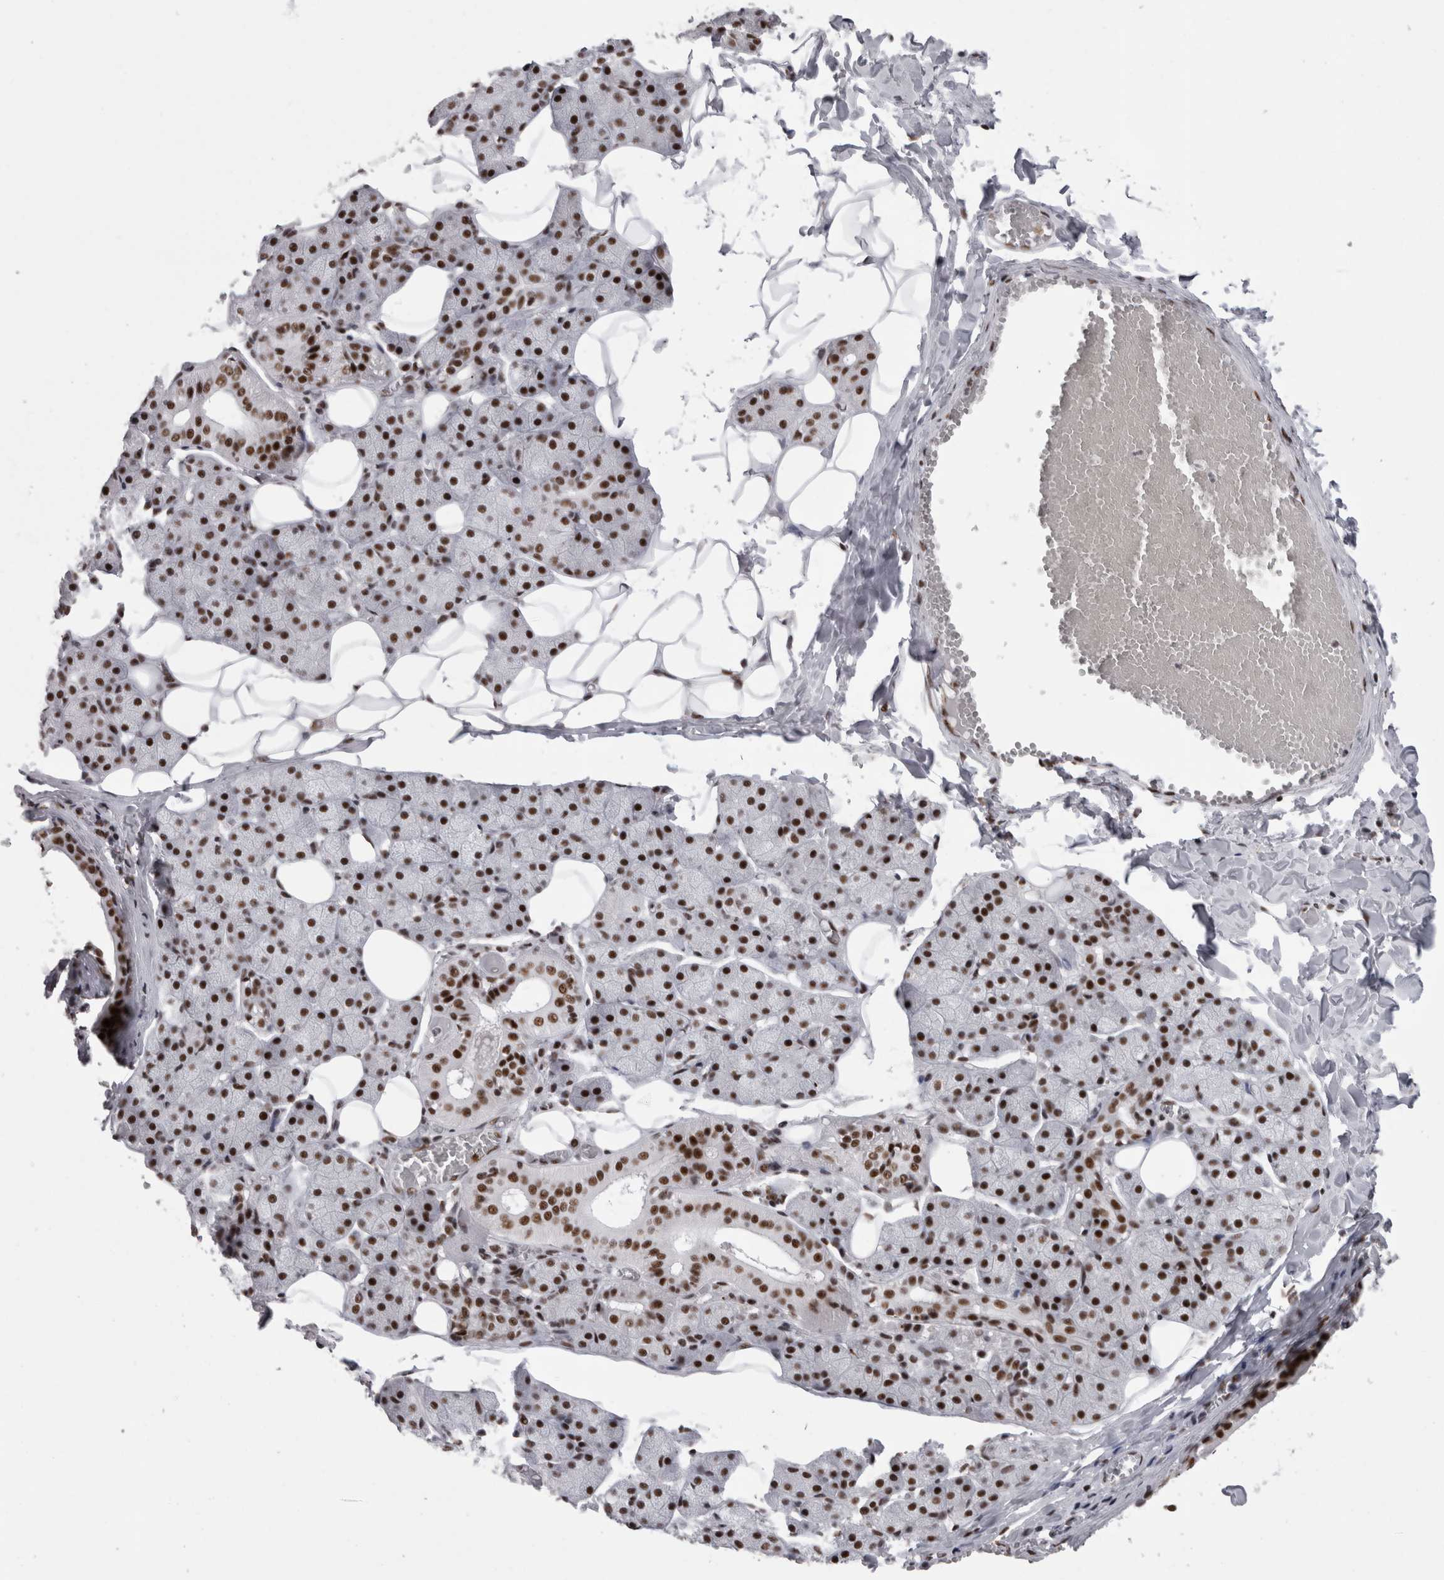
{"staining": {"intensity": "strong", "quantity": ">75%", "location": "nuclear"}, "tissue": "salivary gland", "cell_type": "Glandular cells", "image_type": "normal", "snomed": [{"axis": "morphology", "description": "Normal tissue, NOS"}, {"axis": "topography", "description": "Salivary gland"}], "caption": "Immunohistochemical staining of normal human salivary gland exhibits high levels of strong nuclear expression in approximately >75% of glandular cells.", "gene": "SNRNP40", "patient": {"sex": "female", "age": 33}}